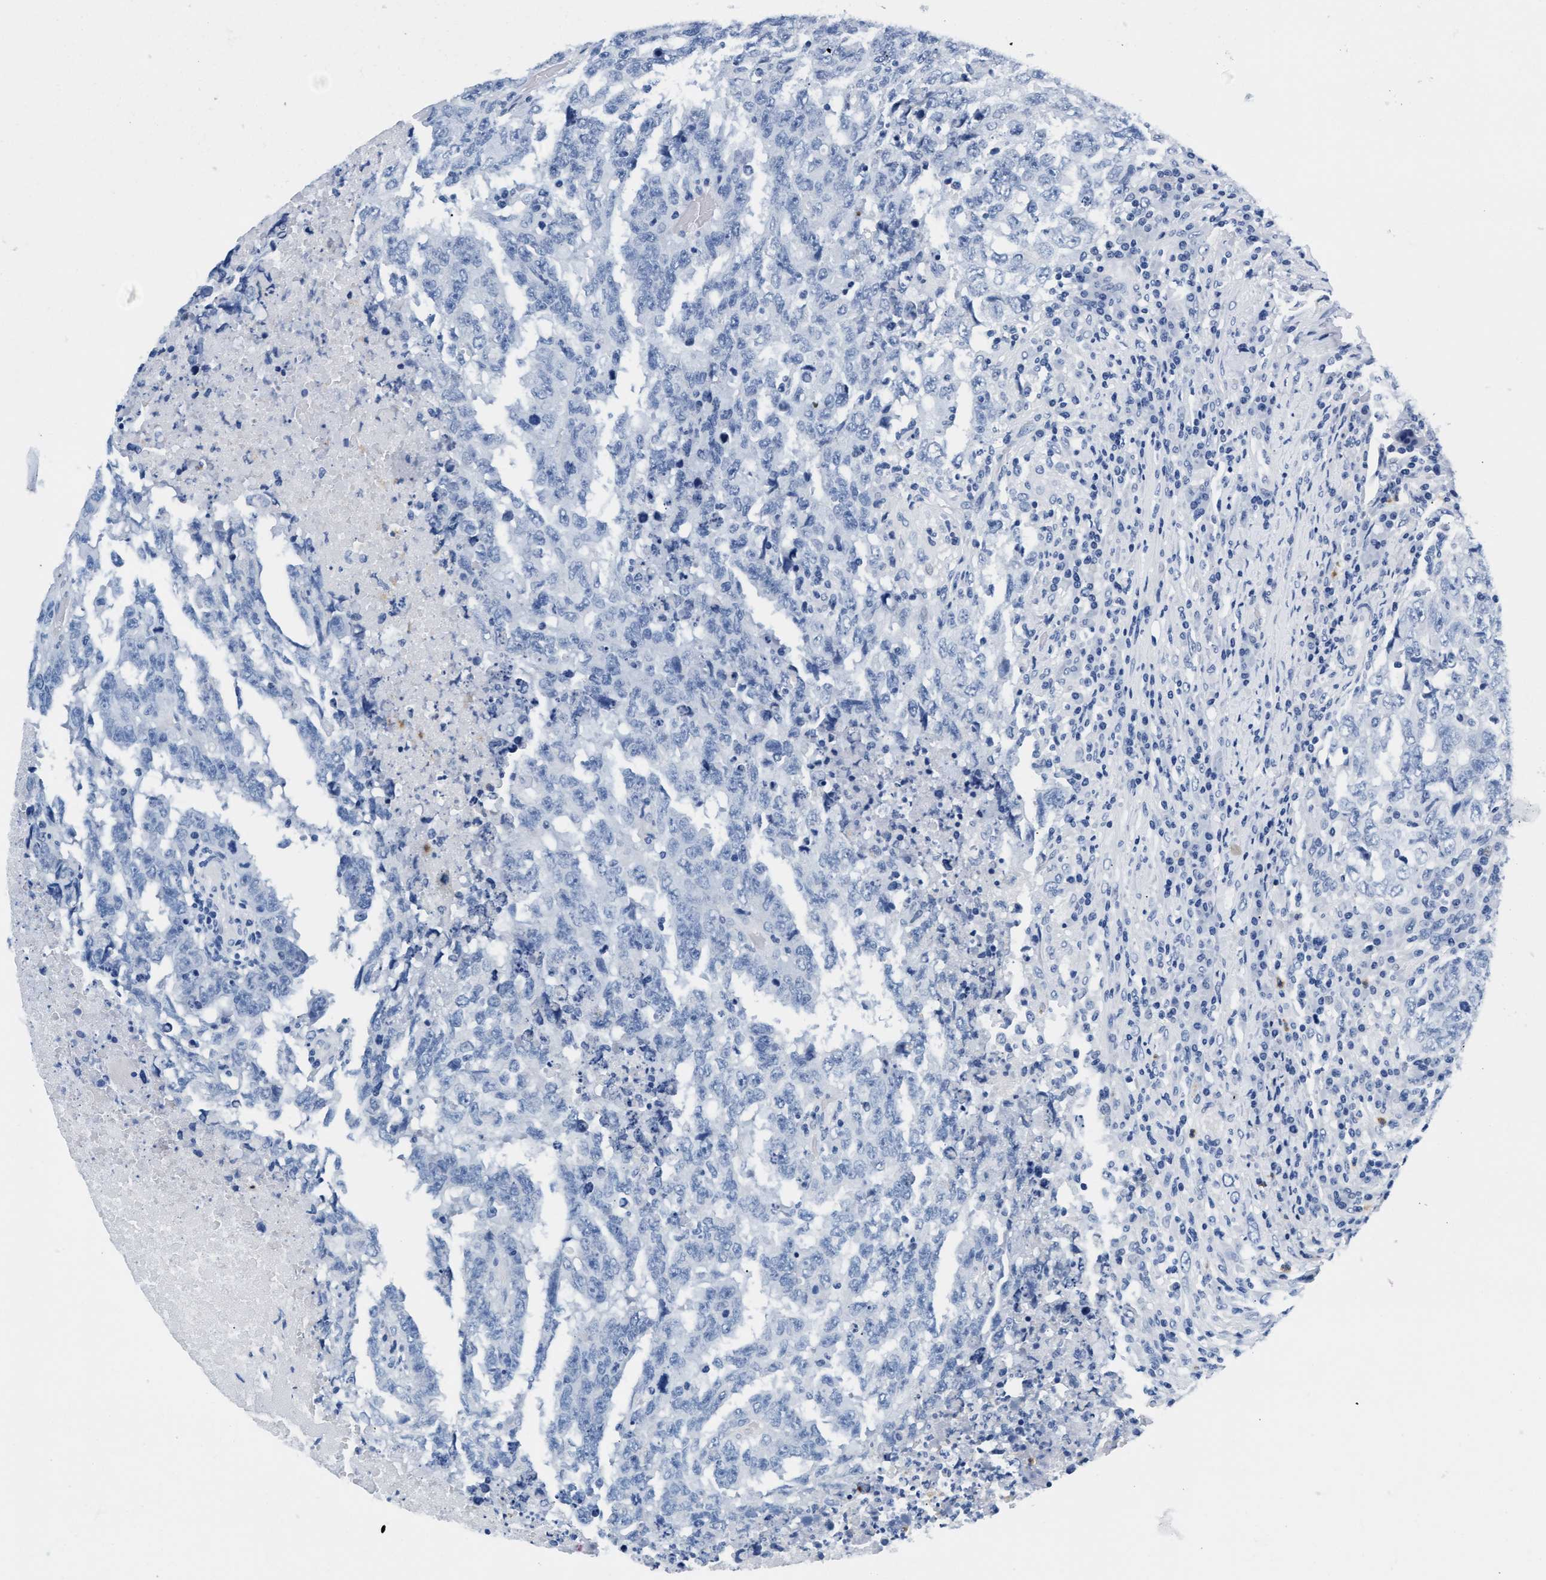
{"staining": {"intensity": "negative", "quantity": "none", "location": "none"}, "tissue": "testis cancer", "cell_type": "Tumor cells", "image_type": "cancer", "snomed": [{"axis": "morphology", "description": "Necrosis, NOS"}, {"axis": "morphology", "description": "Carcinoma, Embryonal, NOS"}, {"axis": "topography", "description": "Testis"}], "caption": "A micrograph of human testis cancer (embryonal carcinoma) is negative for staining in tumor cells. The staining is performed using DAB brown chromogen with nuclei counter-stained in using hematoxylin.", "gene": "MMP8", "patient": {"sex": "male", "age": 19}}